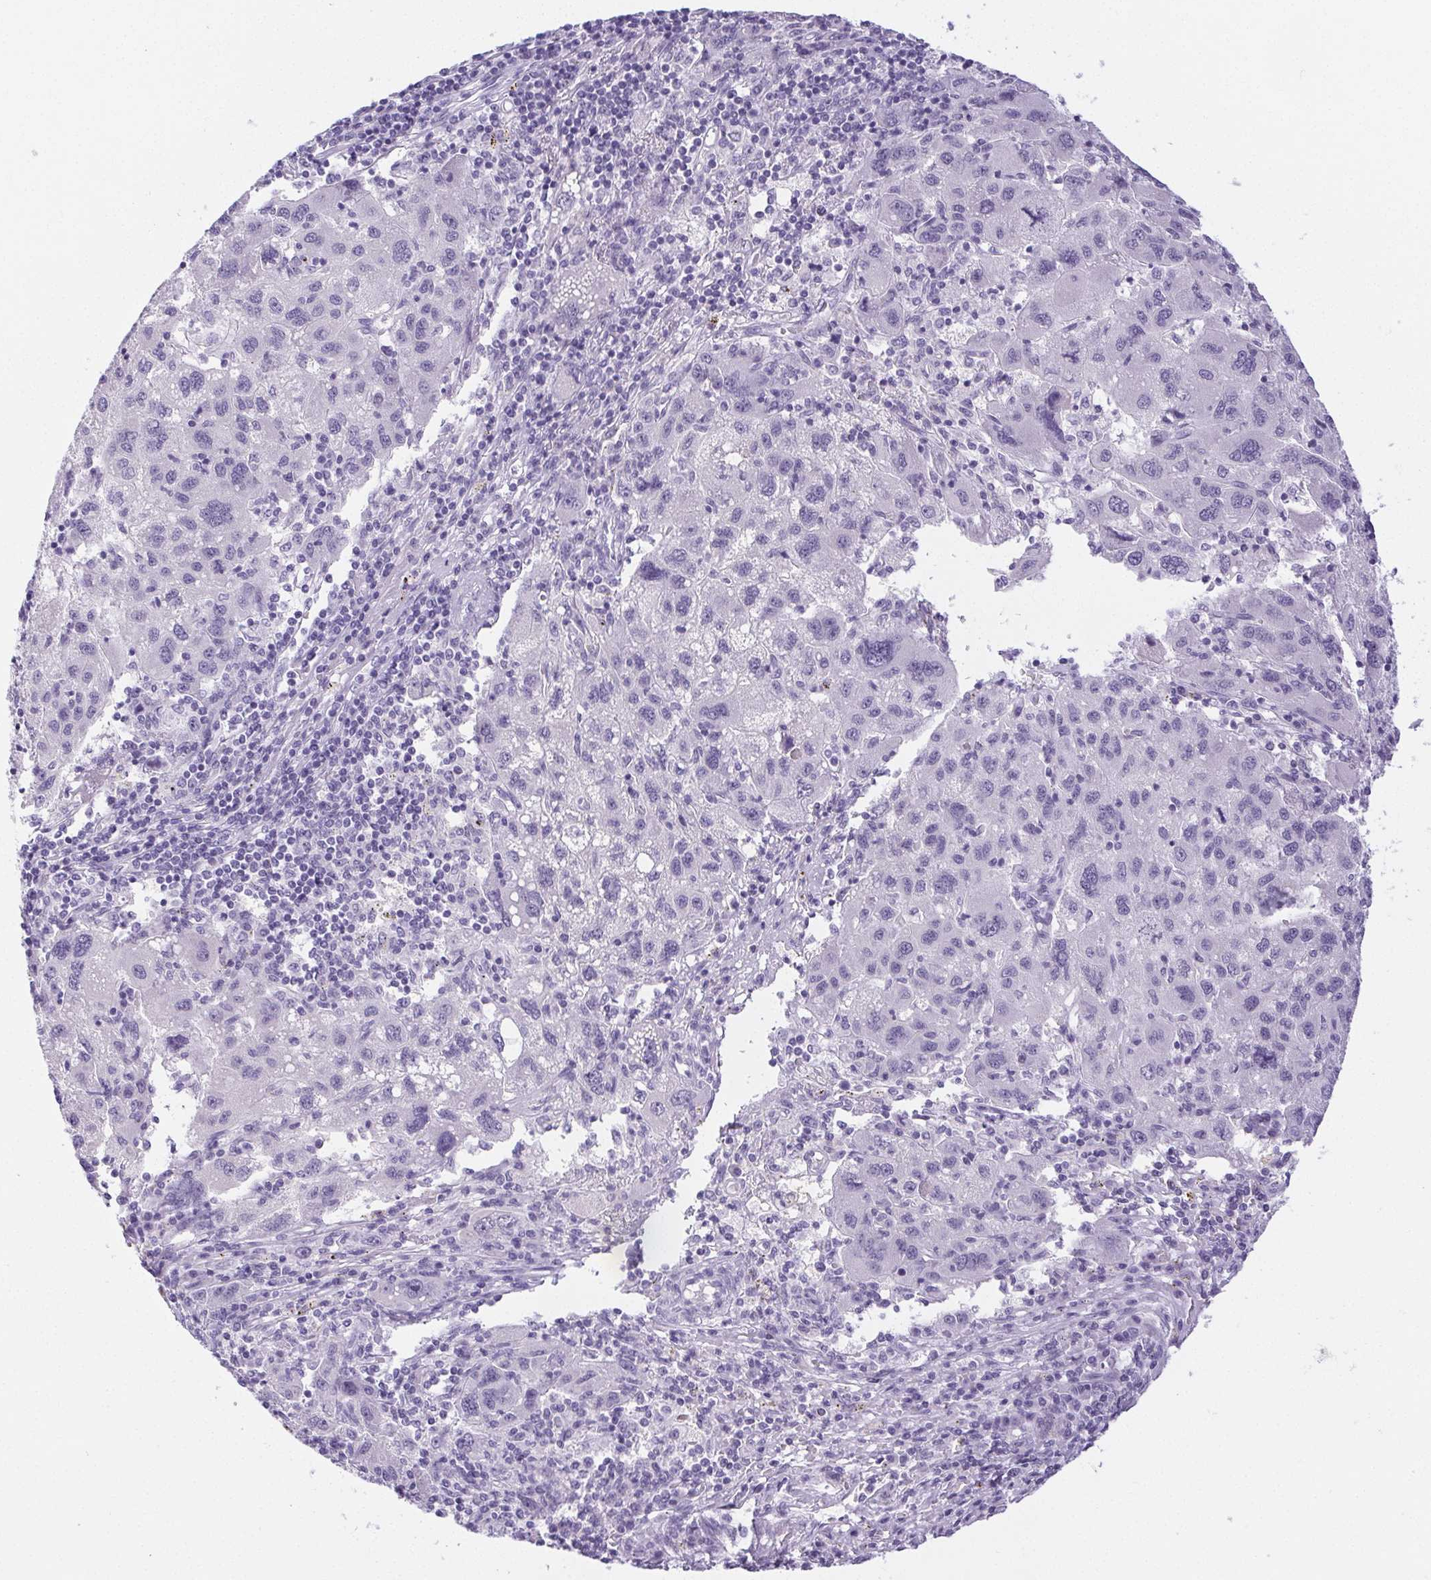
{"staining": {"intensity": "negative", "quantity": "none", "location": "none"}, "tissue": "liver cancer", "cell_type": "Tumor cells", "image_type": "cancer", "snomed": [{"axis": "morphology", "description": "Carcinoma, Hepatocellular, NOS"}, {"axis": "topography", "description": "Liver"}], "caption": "An IHC histopathology image of liver cancer is shown. There is no staining in tumor cells of liver cancer.", "gene": "ST8SIA3", "patient": {"sex": "female", "age": 77}}